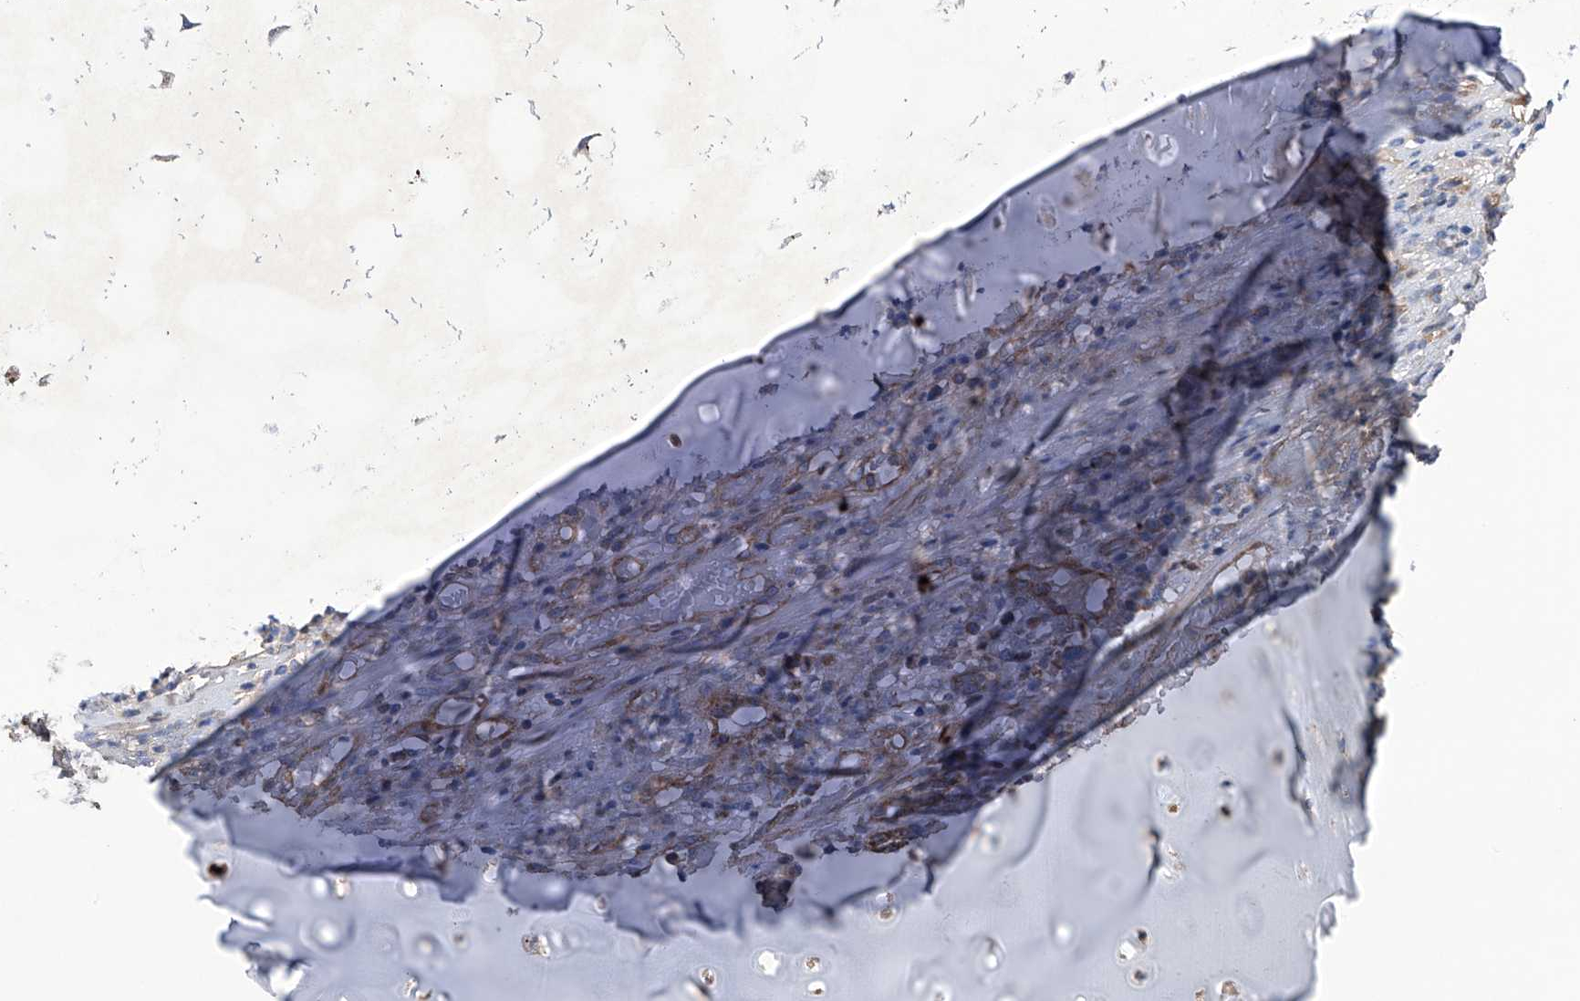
{"staining": {"intensity": "weak", "quantity": "25%-75%", "location": "cytoplasmic/membranous"}, "tissue": "adipose tissue", "cell_type": "Adipocytes", "image_type": "normal", "snomed": [{"axis": "morphology", "description": "Normal tissue, NOS"}, {"axis": "morphology", "description": "Basal cell carcinoma"}, {"axis": "topography", "description": "Cartilage tissue"}, {"axis": "topography", "description": "Nasopharynx"}, {"axis": "topography", "description": "Oral tissue"}], "caption": "Human adipose tissue stained with a brown dye exhibits weak cytoplasmic/membranous positive positivity in approximately 25%-75% of adipocytes.", "gene": "EFCAB2", "patient": {"sex": "female", "age": 77}}